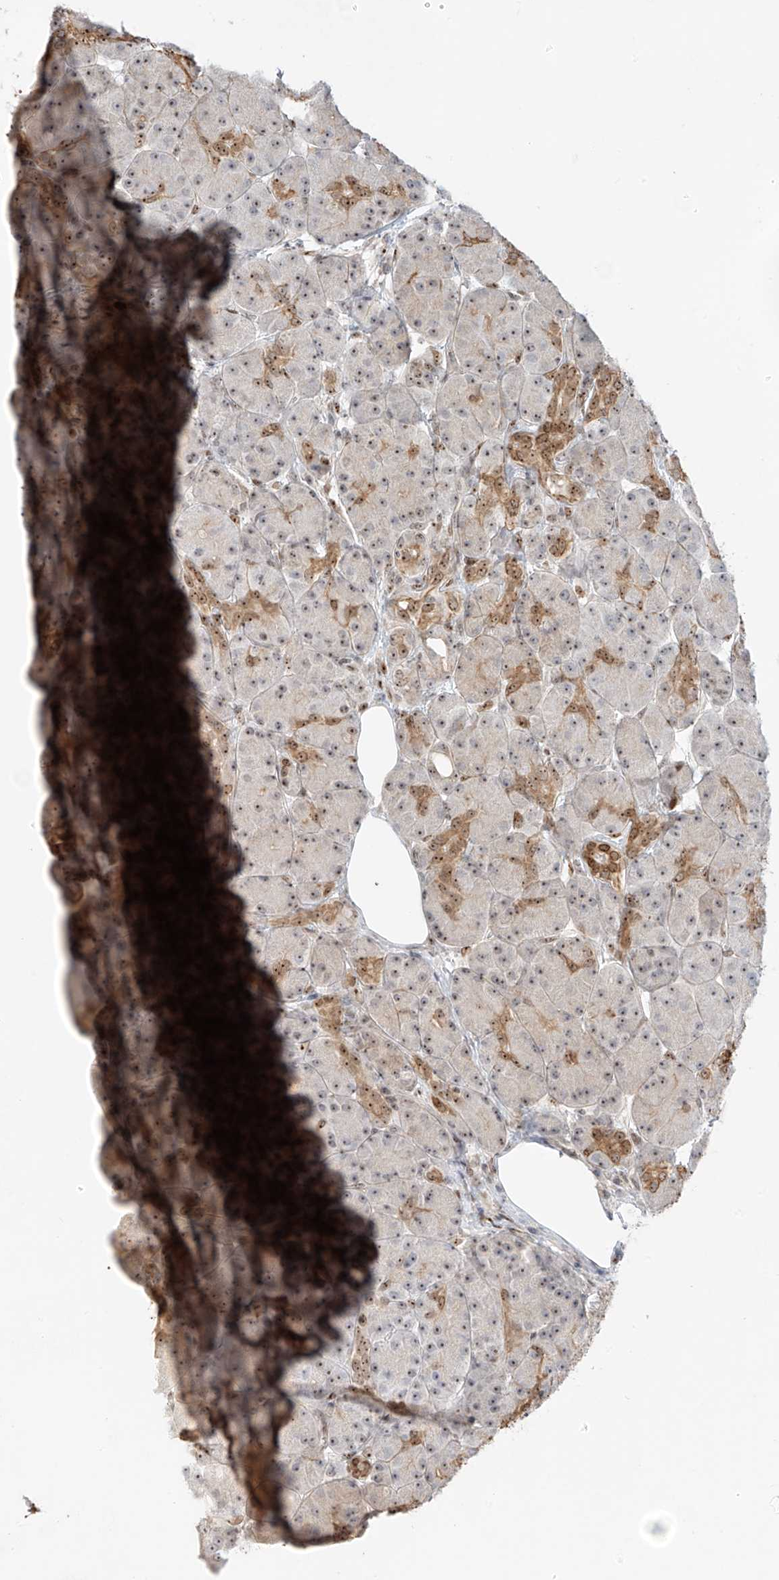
{"staining": {"intensity": "moderate", "quantity": "<25%", "location": "cytoplasmic/membranous,nuclear"}, "tissue": "pancreas", "cell_type": "Exocrine glandular cells", "image_type": "normal", "snomed": [{"axis": "morphology", "description": "Normal tissue, NOS"}, {"axis": "topography", "description": "Pancreas"}], "caption": "The histopathology image demonstrates staining of unremarkable pancreas, revealing moderate cytoplasmic/membranous,nuclear protein expression (brown color) within exocrine glandular cells. Nuclei are stained in blue.", "gene": "ZNF512", "patient": {"sex": "male", "age": 63}}